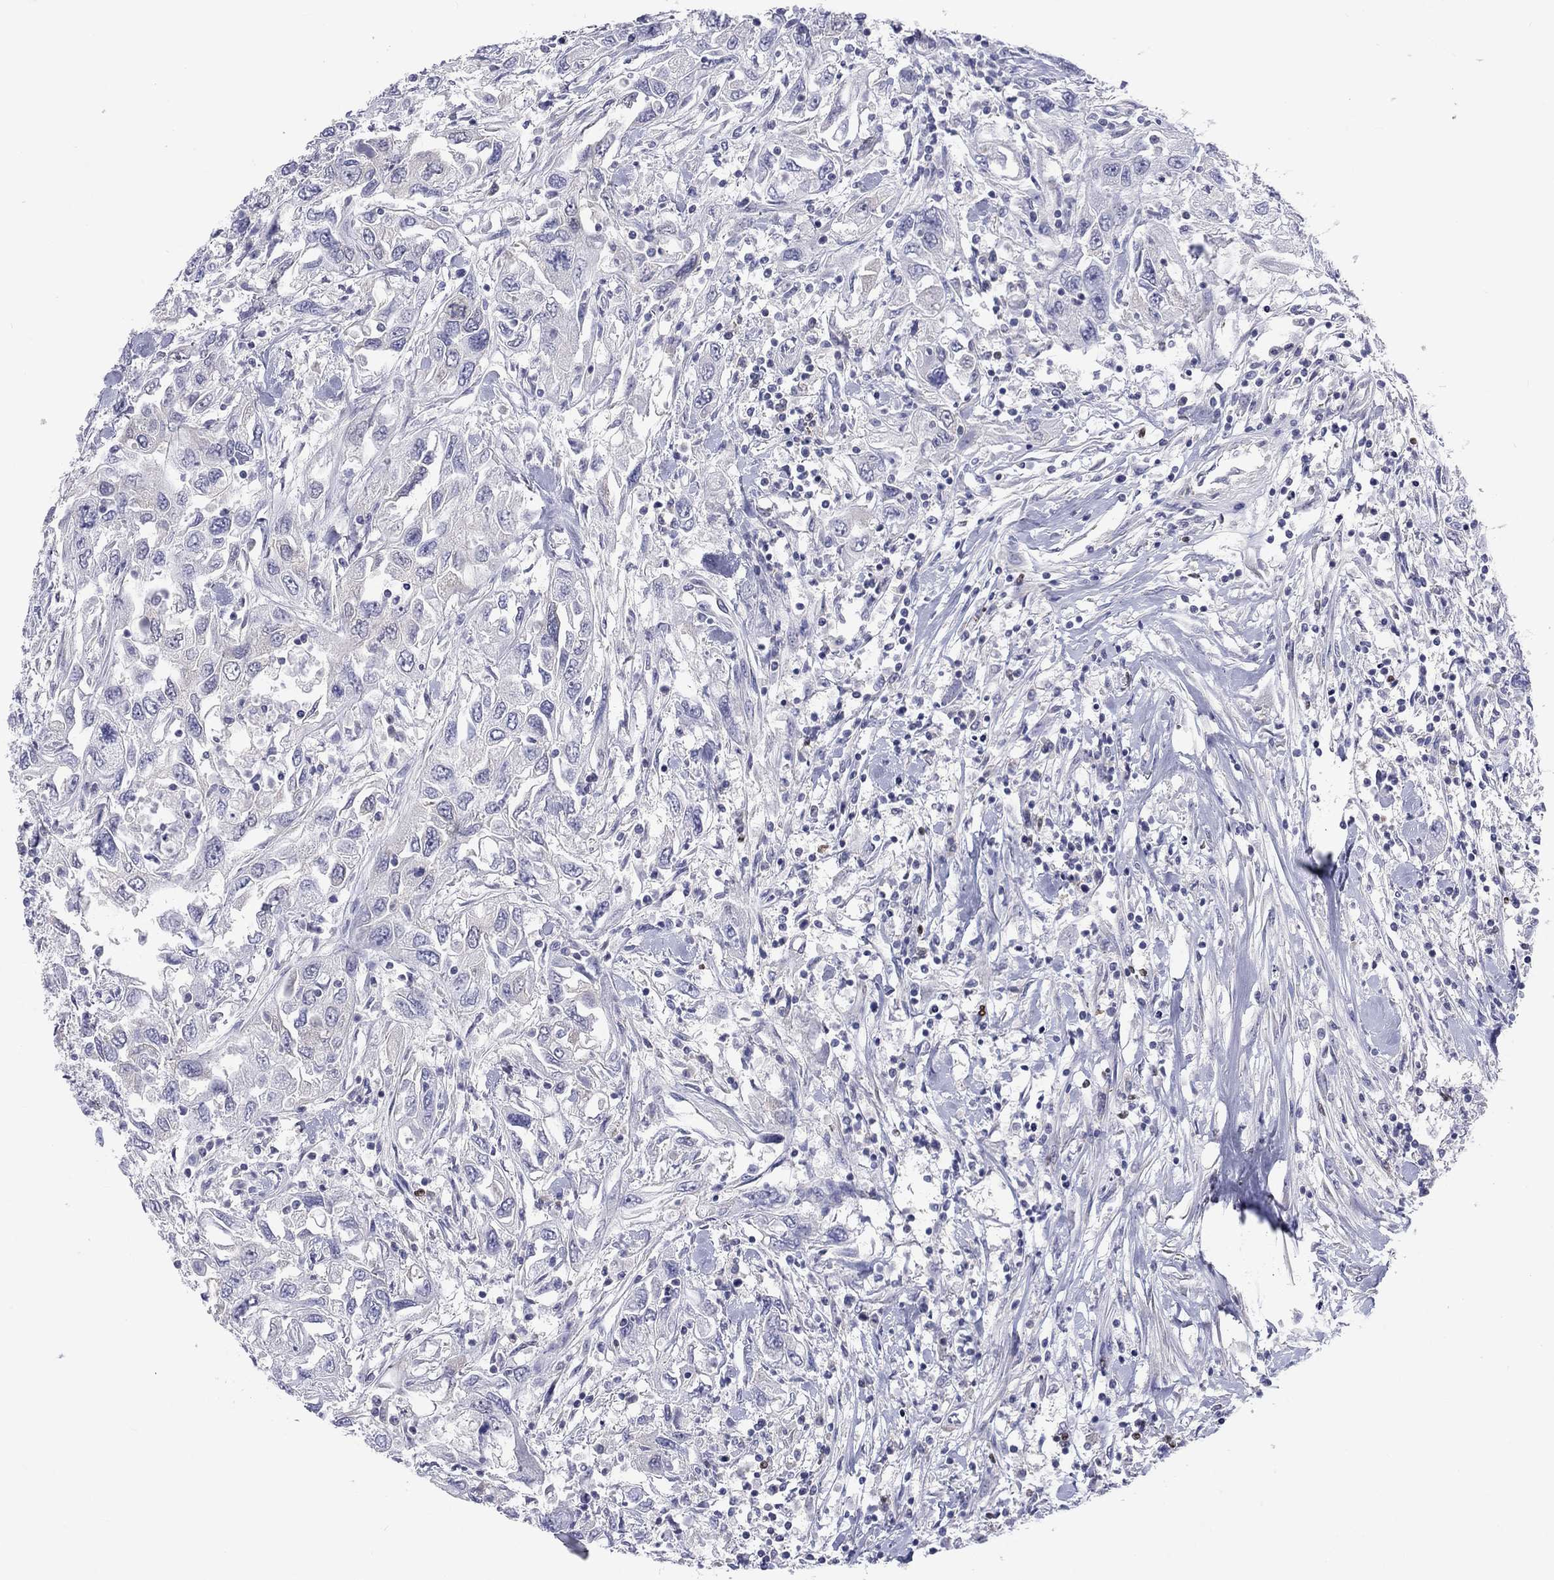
{"staining": {"intensity": "negative", "quantity": "none", "location": "none"}, "tissue": "urothelial cancer", "cell_type": "Tumor cells", "image_type": "cancer", "snomed": [{"axis": "morphology", "description": "Urothelial carcinoma, High grade"}, {"axis": "topography", "description": "Urinary bladder"}], "caption": "Immunohistochemistry image of neoplastic tissue: high-grade urothelial carcinoma stained with DAB (3,3'-diaminobenzidine) displays no significant protein positivity in tumor cells. (Immunohistochemistry (ihc), brightfield microscopy, high magnification).", "gene": "CACNA1A", "patient": {"sex": "male", "age": 76}}